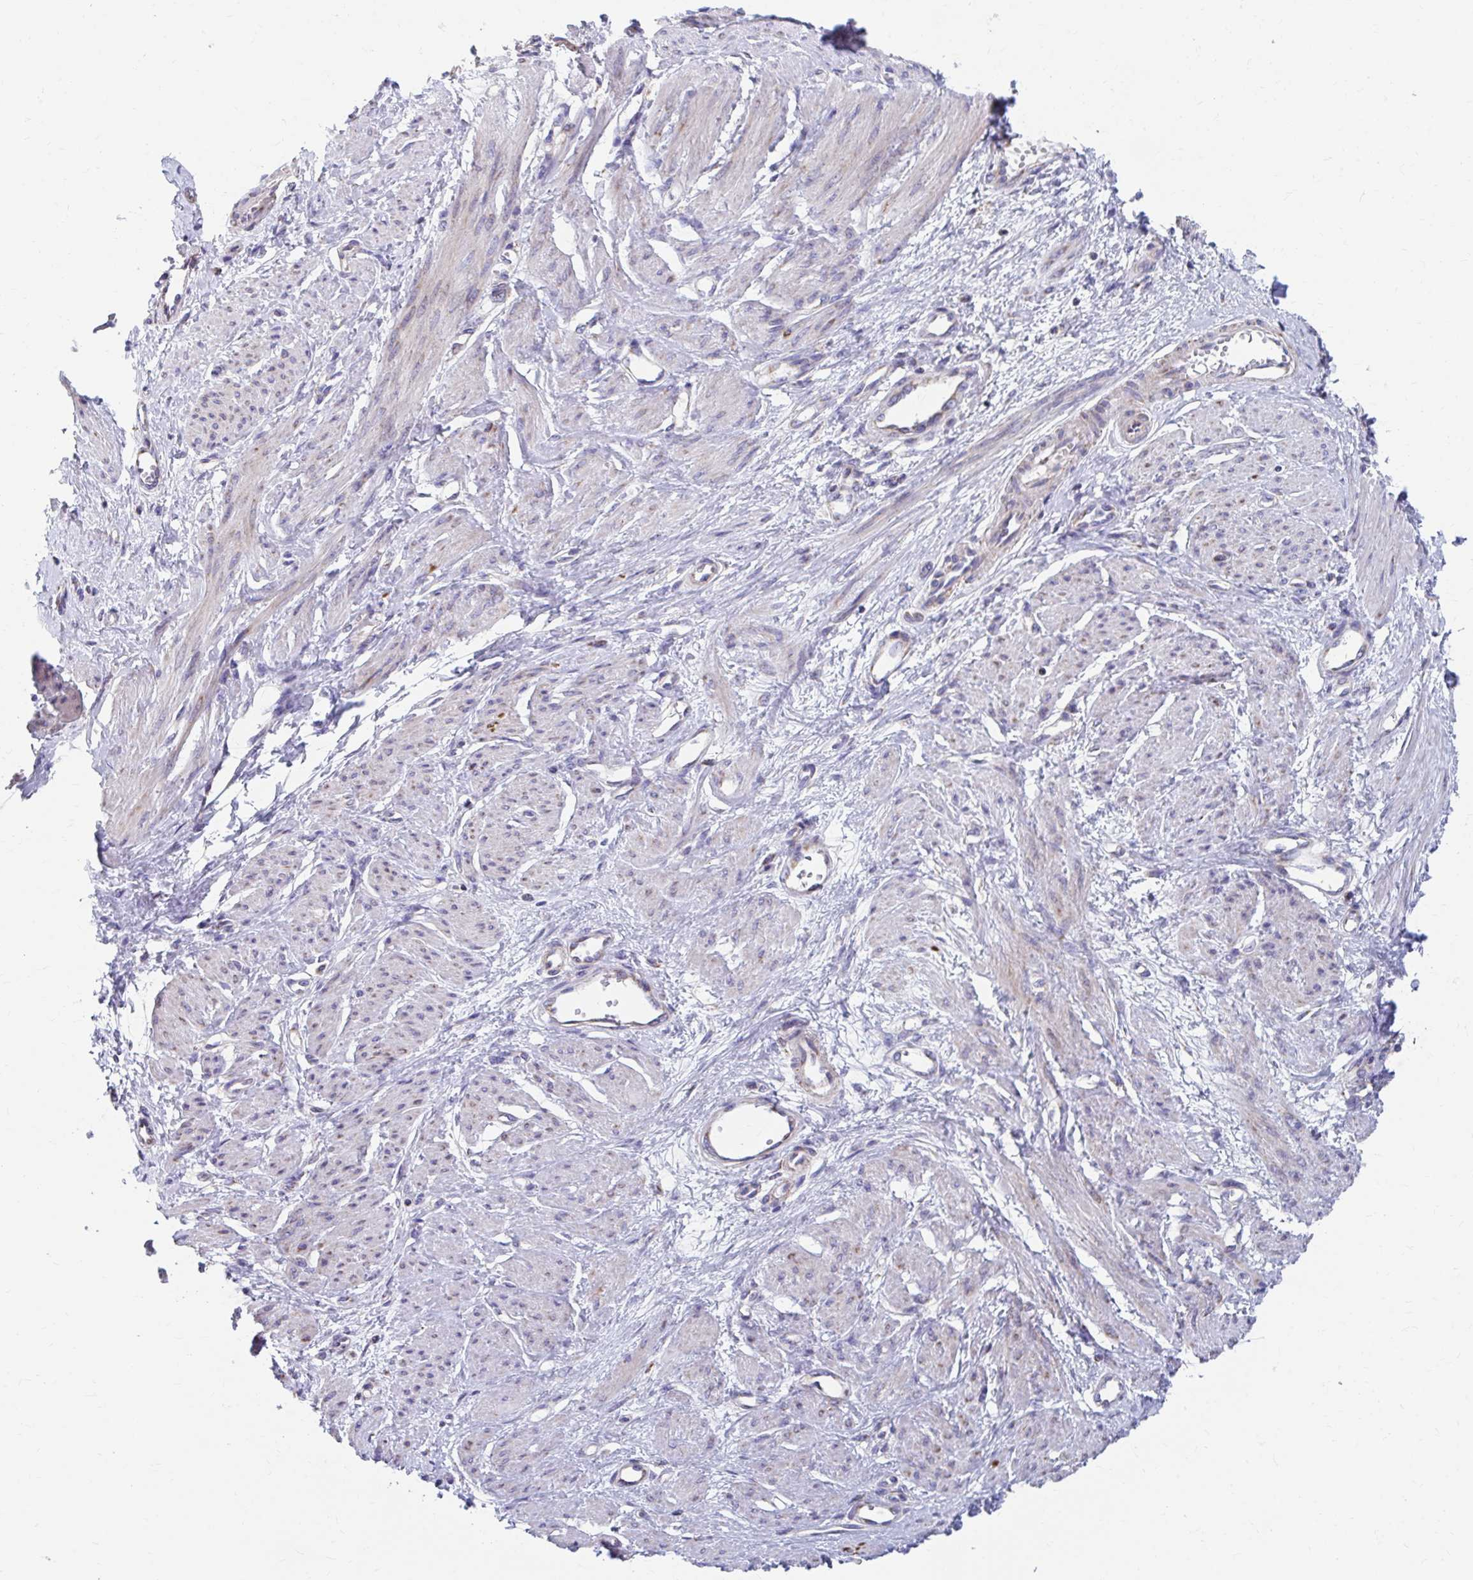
{"staining": {"intensity": "moderate", "quantity": "<25%", "location": "cytoplasmic/membranous"}, "tissue": "smooth muscle", "cell_type": "Smooth muscle cells", "image_type": "normal", "snomed": [{"axis": "morphology", "description": "Normal tissue, NOS"}, {"axis": "topography", "description": "Smooth muscle"}, {"axis": "topography", "description": "Uterus"}], "caption": "DAB immunohistochemical staining of benign human smooth muscle shows moderate cytoplasmic/membranous protein staining in approximately <25% of smooth muscle cells.", "gene": "RCC1L", "patient": {"sex": "female", "age": 39}}